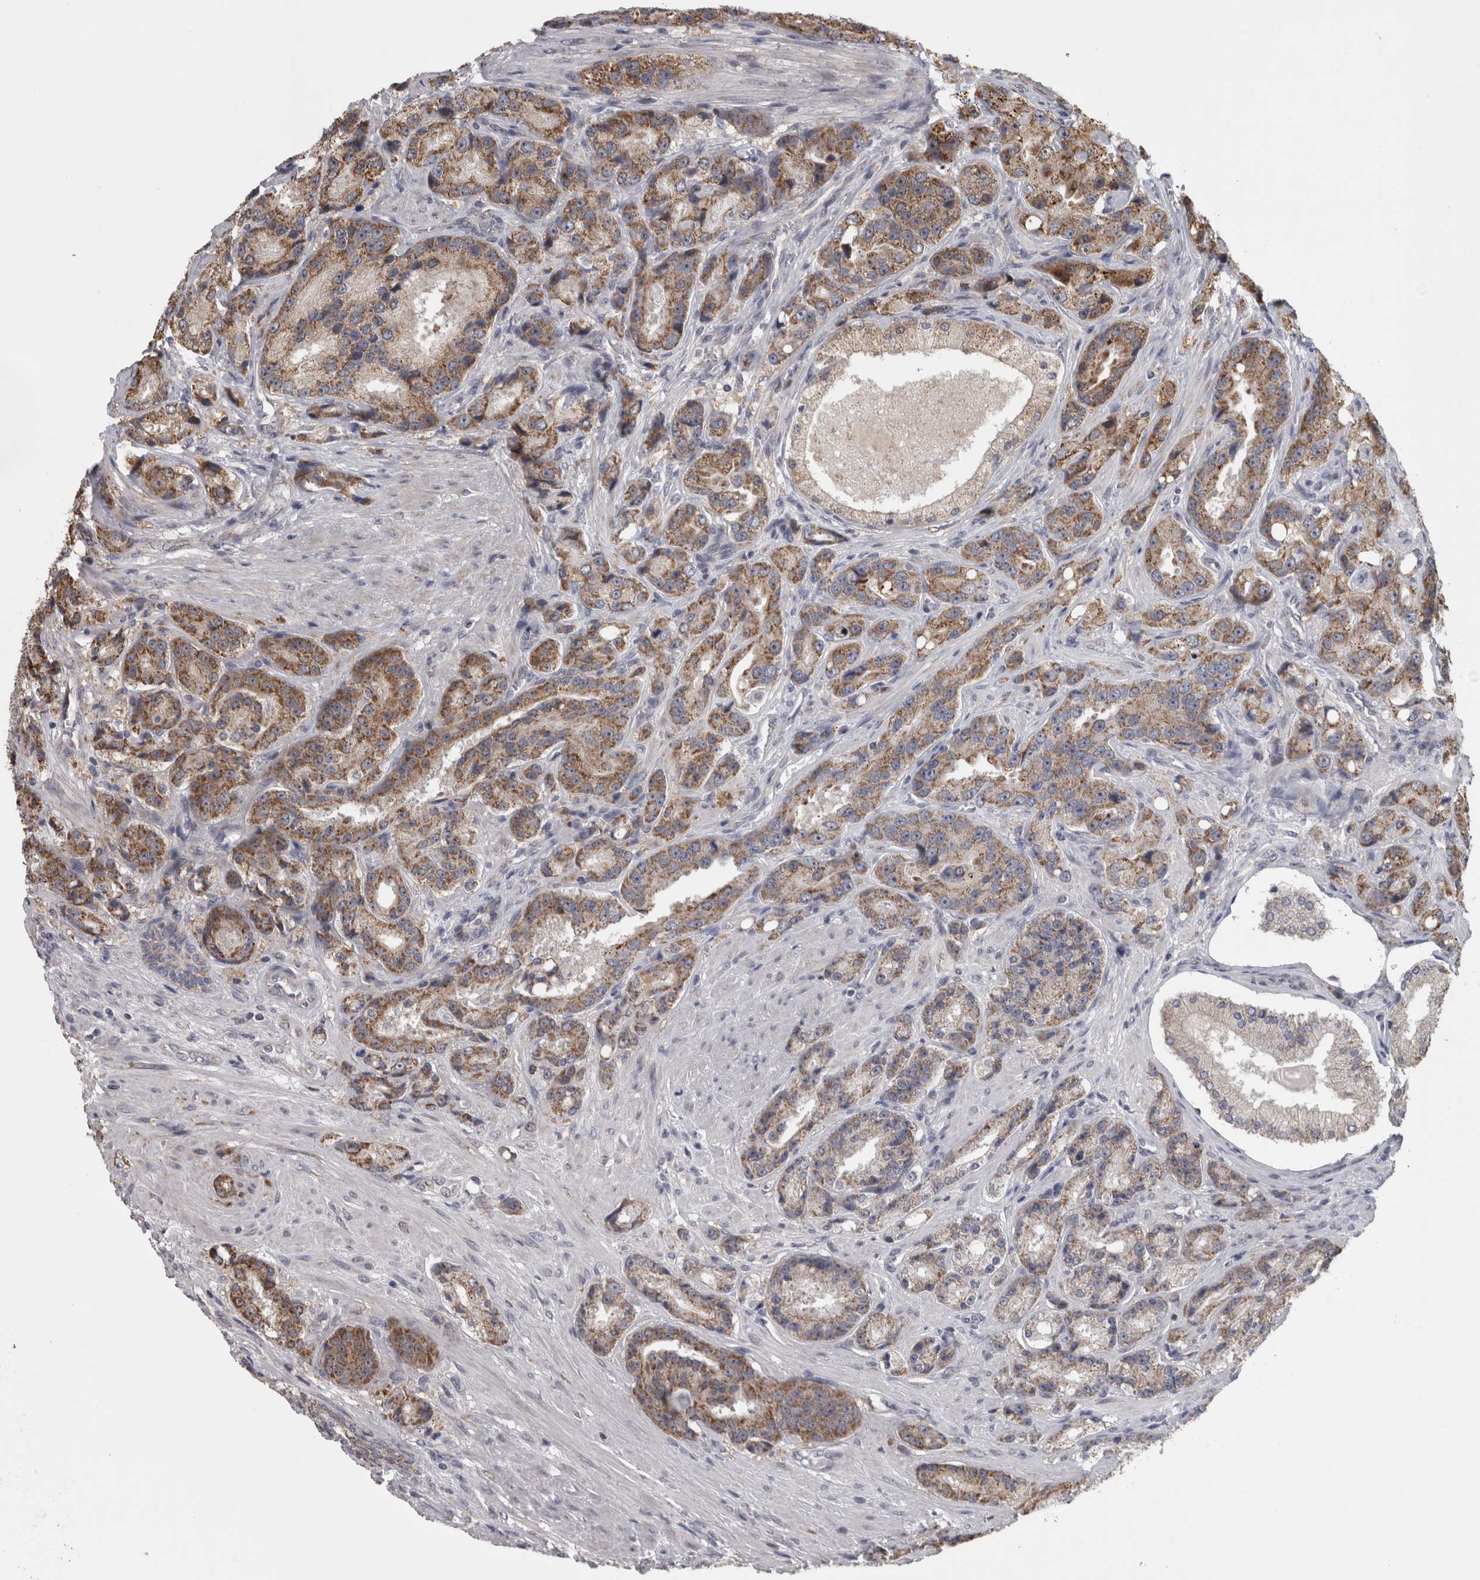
{"staining": {"intensity": "moderate", "quantity": ">75%", "location": "cytoplasmic/membranous"}, "tissue": "prostate cancer", "cell_type": "Tumor cells", "image_type": "cancer", "snomed": [{"axis": "morphology", "description": "Adenocarcinoma, High grade"}, {"axis": "topography", "description": "Prostate"}], "caption": "Human prostate cancer (high-grade adenocarcinoma) stained for a protein (brown) demonstrates moderate cytoplasmic/membranous positive expression in approximately >75% of tumor cells.", "gene": "DBT", "patient": {"sex": "male", "age": 60}}